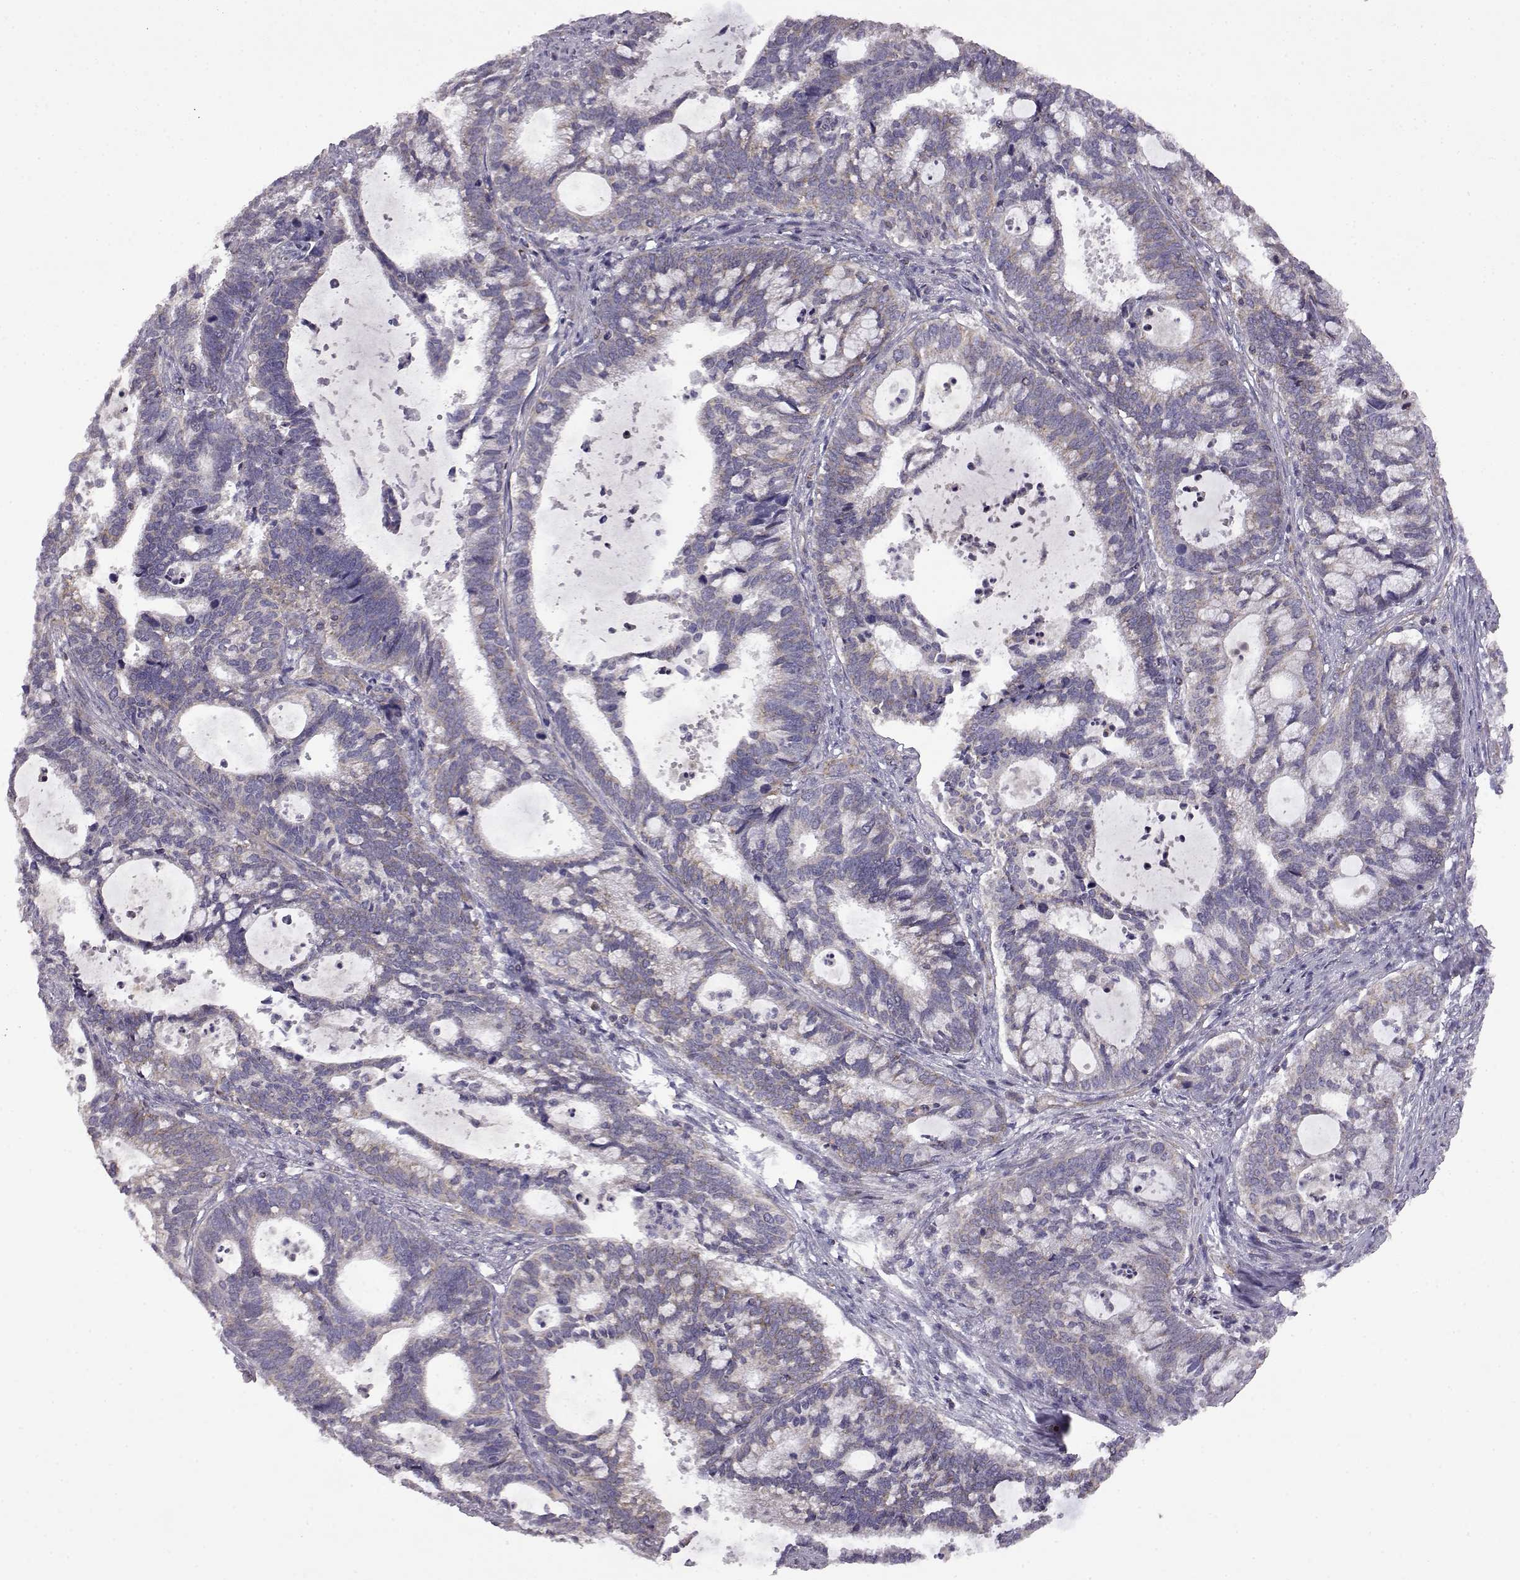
{"staining": {"intensity": "weak", "quantity": "<25%", "location": "cytoplasmic/membranous"}, "tissue": "cervical cancer", "cell_type": "Tumor cells", "image_type": "cancer", "snomed": [{"axis": "morphology", "description": "Adenocarcinoma, NOS"}, {"axis": "topography", "description": "Cervix"}], "caption": "An IHC image of cervical cancer (adenocarcinoma) is shown. There is no staining in tumor cells of cervical cancer (adenocarcinoma). (Immunohistochemistry, brightfield microscopy, high magnification).", "gene": "DDC", "patient": {"sex": "female", "age": 42}}